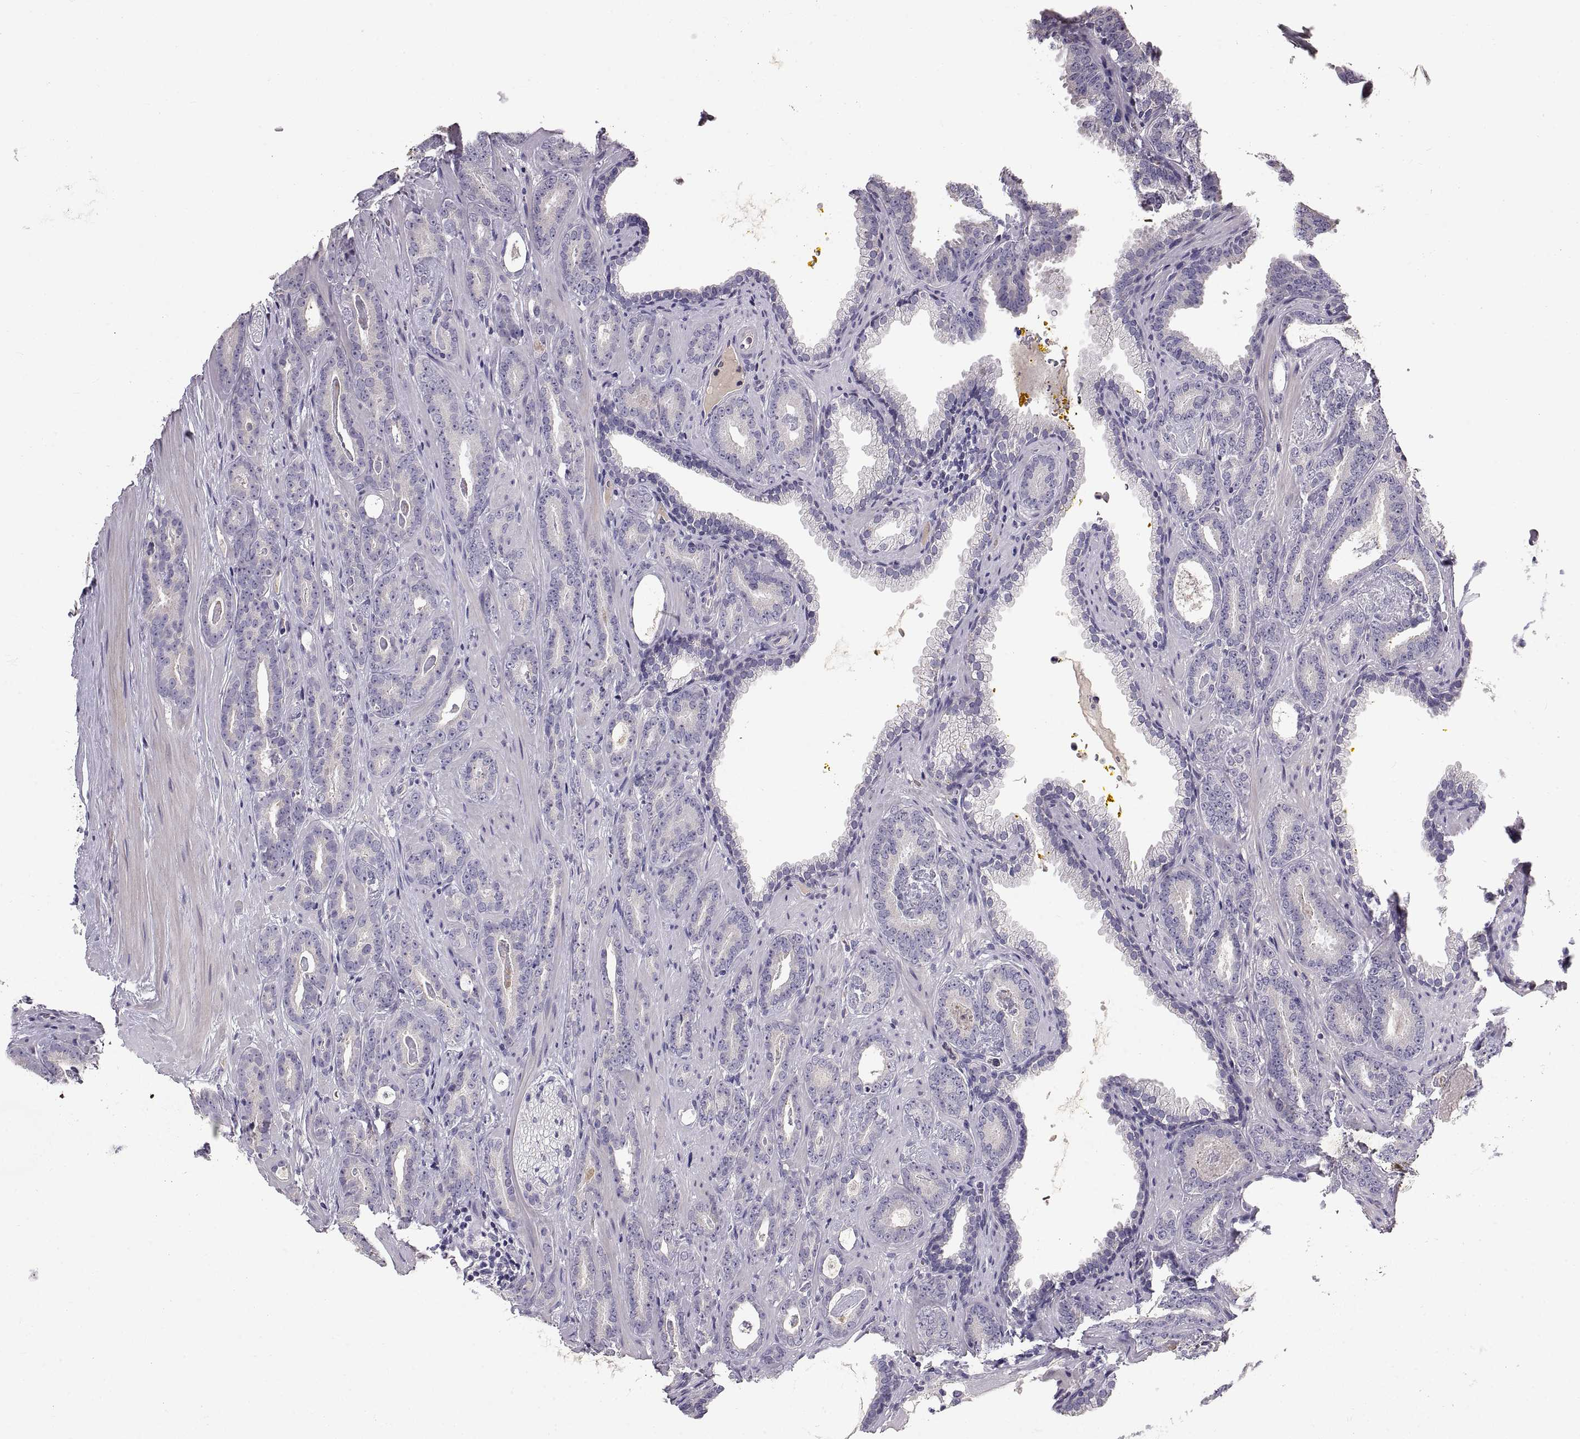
{"staining": {"intensity": "negative", "quantity": "none", "location": "none"}, "tissue": "prostate cancer", "cell_type": "Tumor cells", "image_type": "cancer", "snomed": [{"axis": "morphology", "description": "Adenocarcinoma, Medium grade"}, {"axis": "topography", "description": "Prostate and seminal vesicle, NOS"}, {"axis": "topography", "description": "Prostate"}], "caption": "The micrograph shows no significant staining in tumor cells of prostate cancer.", "gene": "ADAM32", "patient": {"sex": "male", "age": 54}}